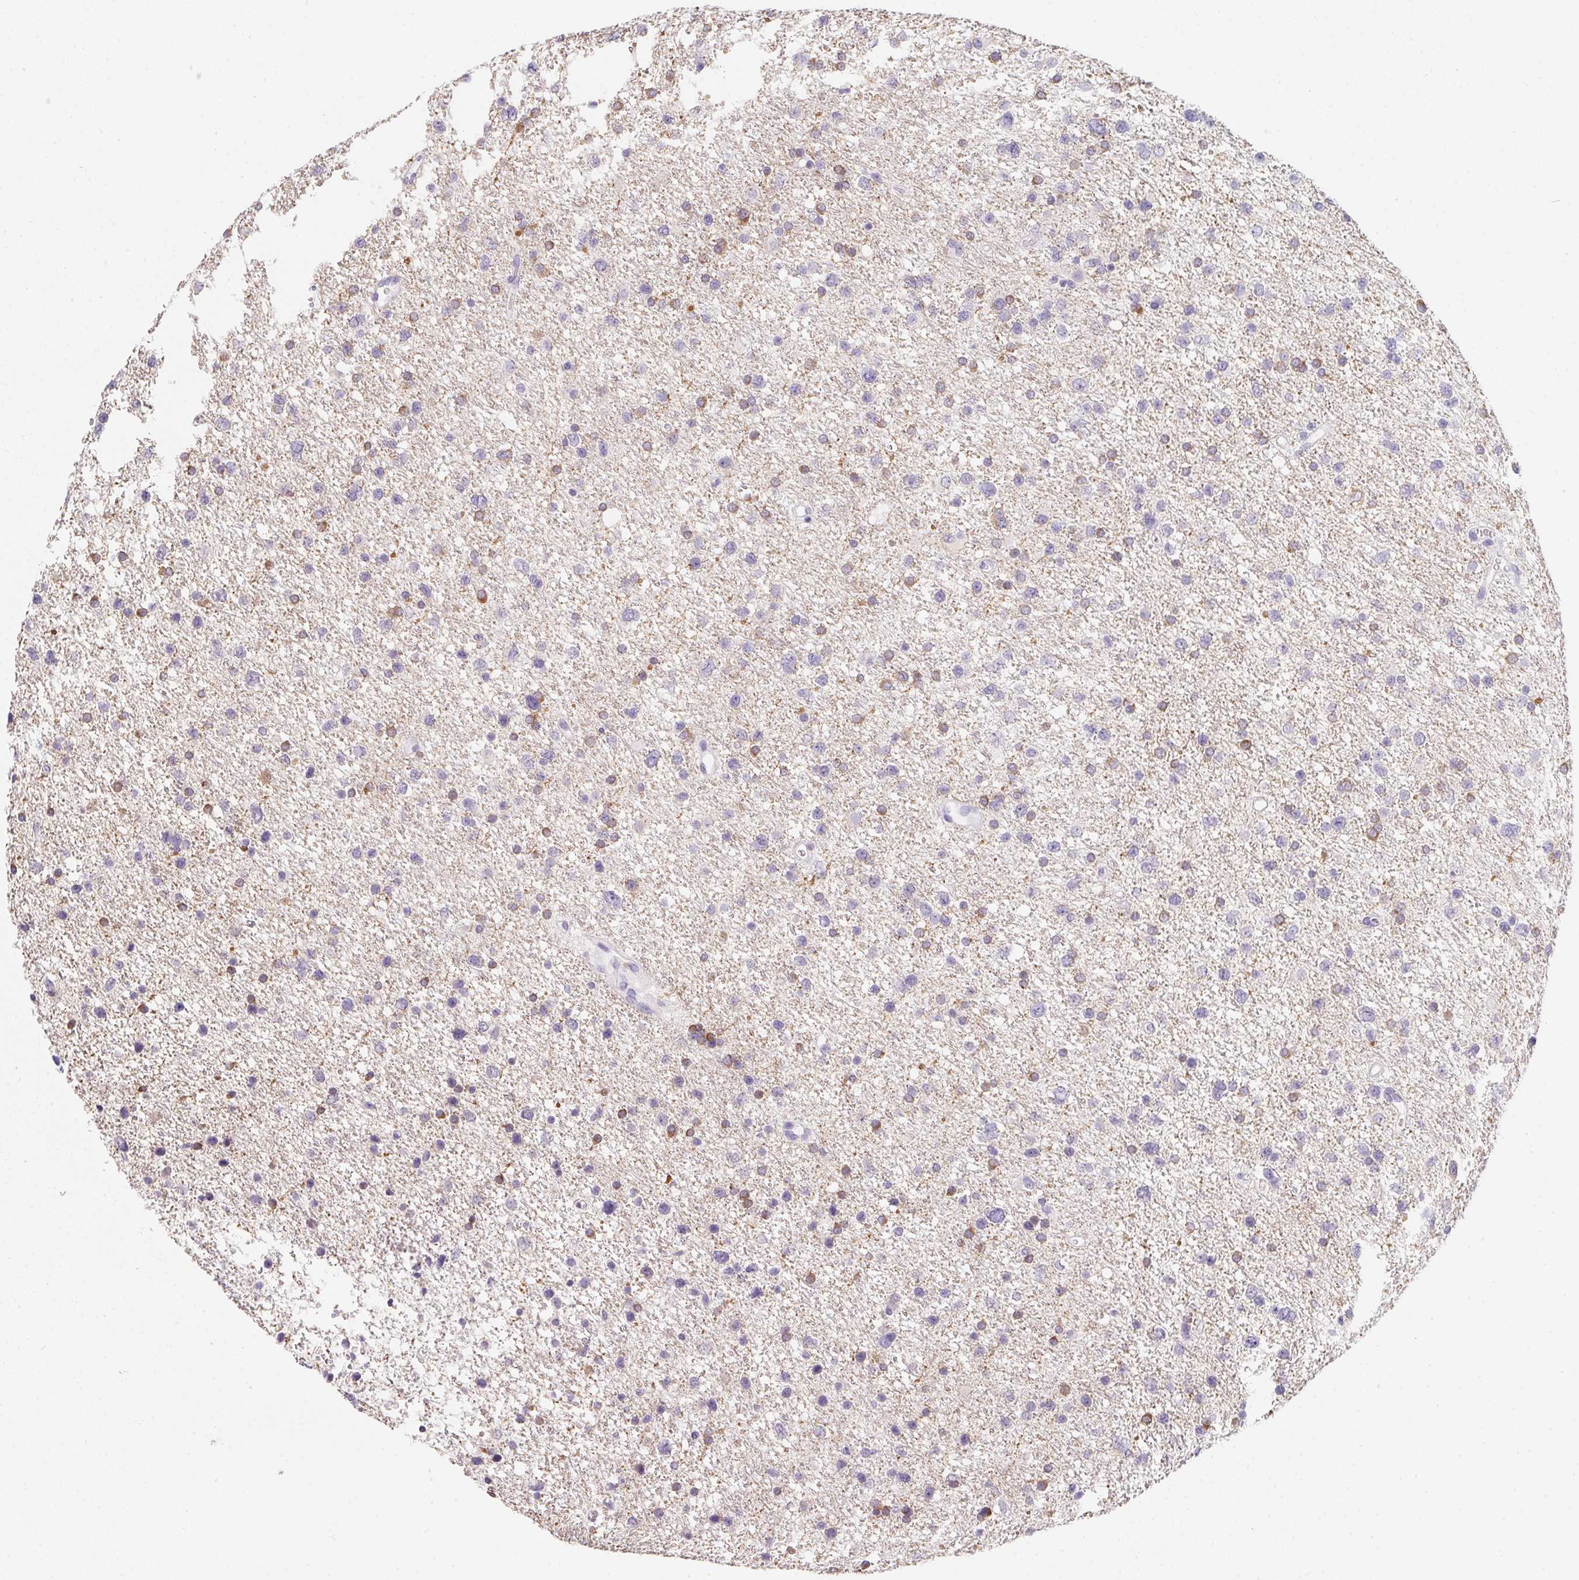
{"staining": {"intensity": "weak", "quantity": "<25%", "location": "cytoplasmic/membranous"}, "tissue": "glioma", "cell_type": "Tumor cells", "image_type": "cancer", "snomed": [{"axis": "morphology", "description": "Glioma, malignant, Low grade"}, {"axis": "topography", "description": "Brain"}], "caption": "DAB immunohistochemical staining of malignant glioma (low-grade) displays no significant expression in tumor cells.", "gene": "MAP1A", "patient": {"sex": "female", "age": 55}}